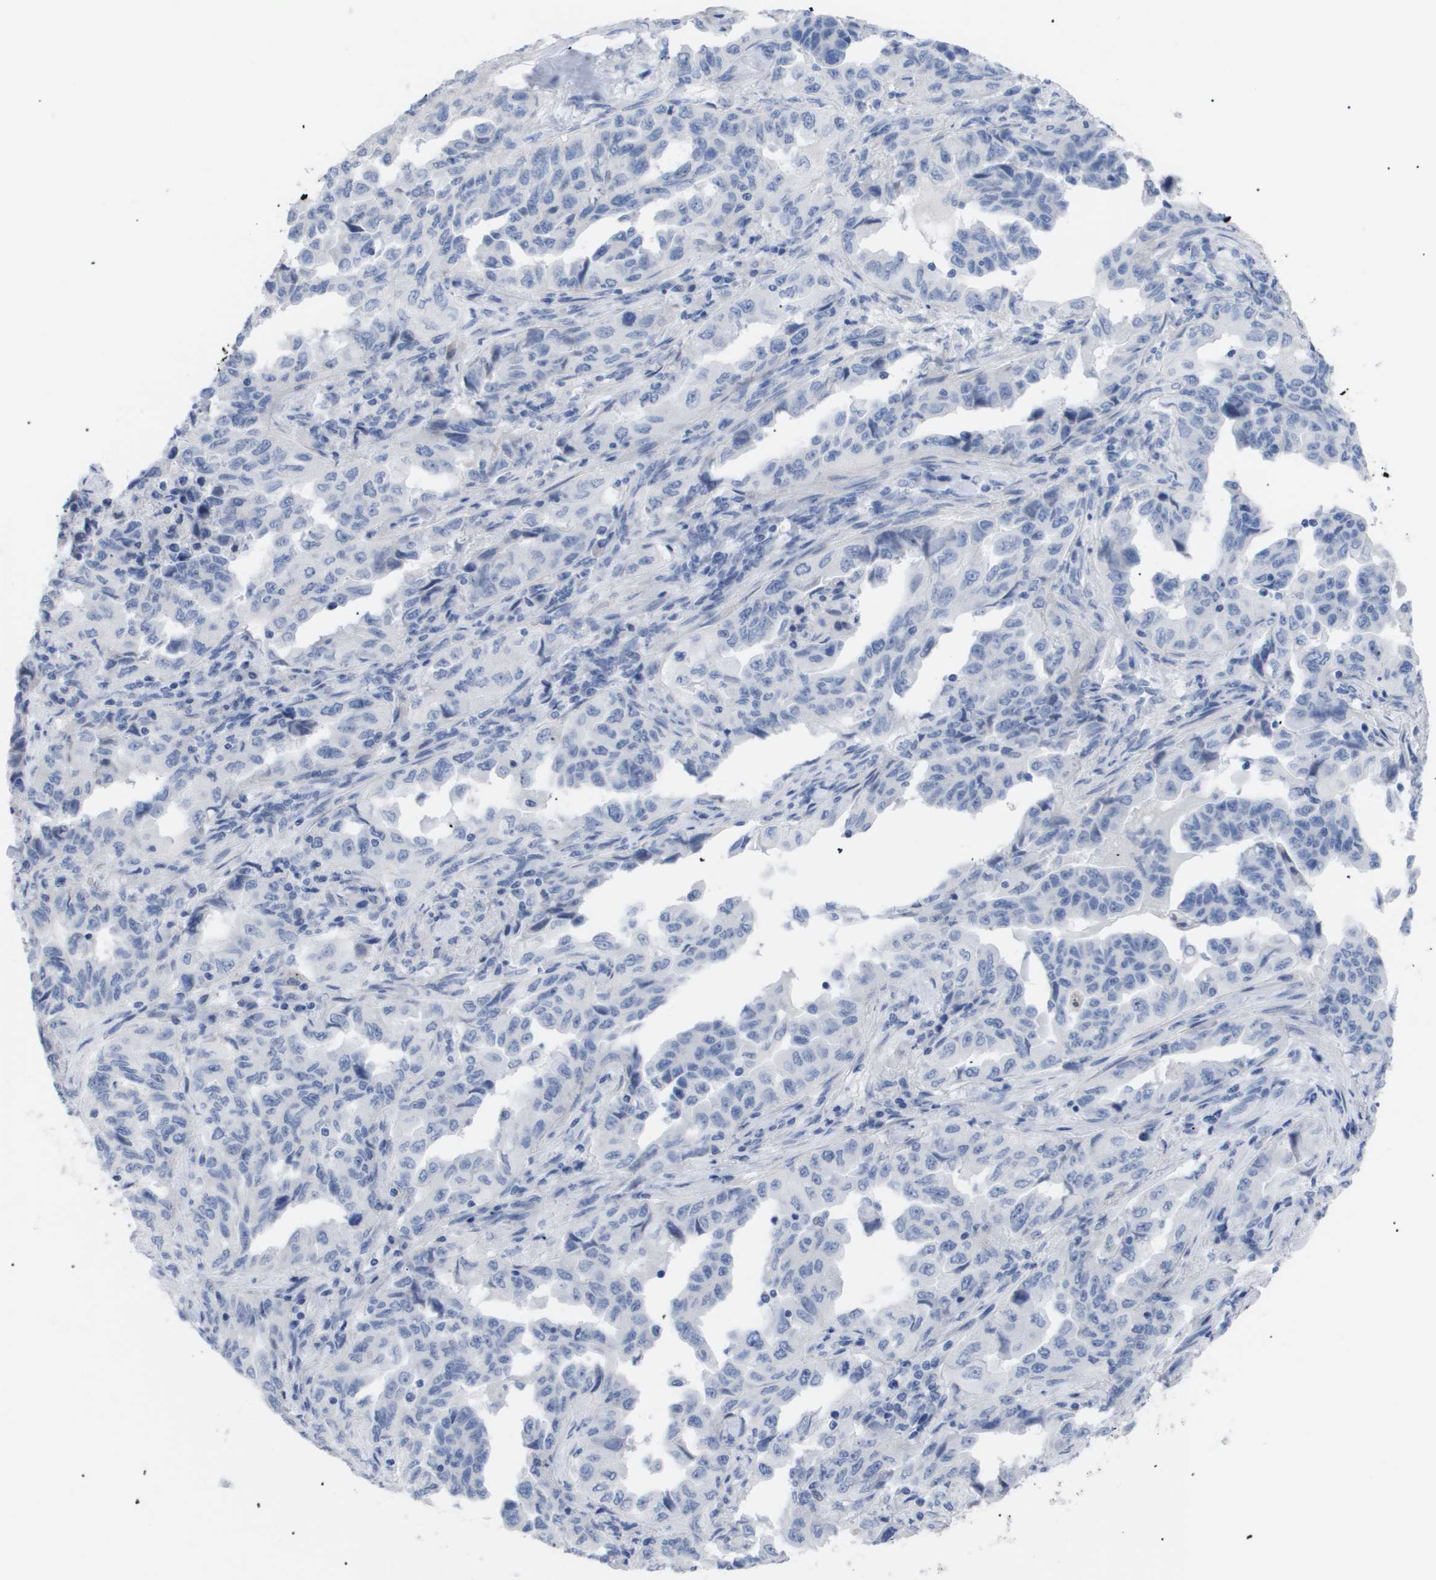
{"staining": {"intensity": "negative", "quantity": "none", "location": "none"}, "tissue": "lung cancer", "cell_type": "Tumor cells", "image_type": "cancer", "snomed": [{"axis": "morphology", "description": "Adenocarcinoma, NOS"}, {"axis": "topography", "description": "Lung"}], "caption": "Lung cancer stained for a protein using immunohistochemistry (IHC) reveals no positivity tumor cells.", "gene": "CAV3", "patient": {"sex": "female", "age": 51}}